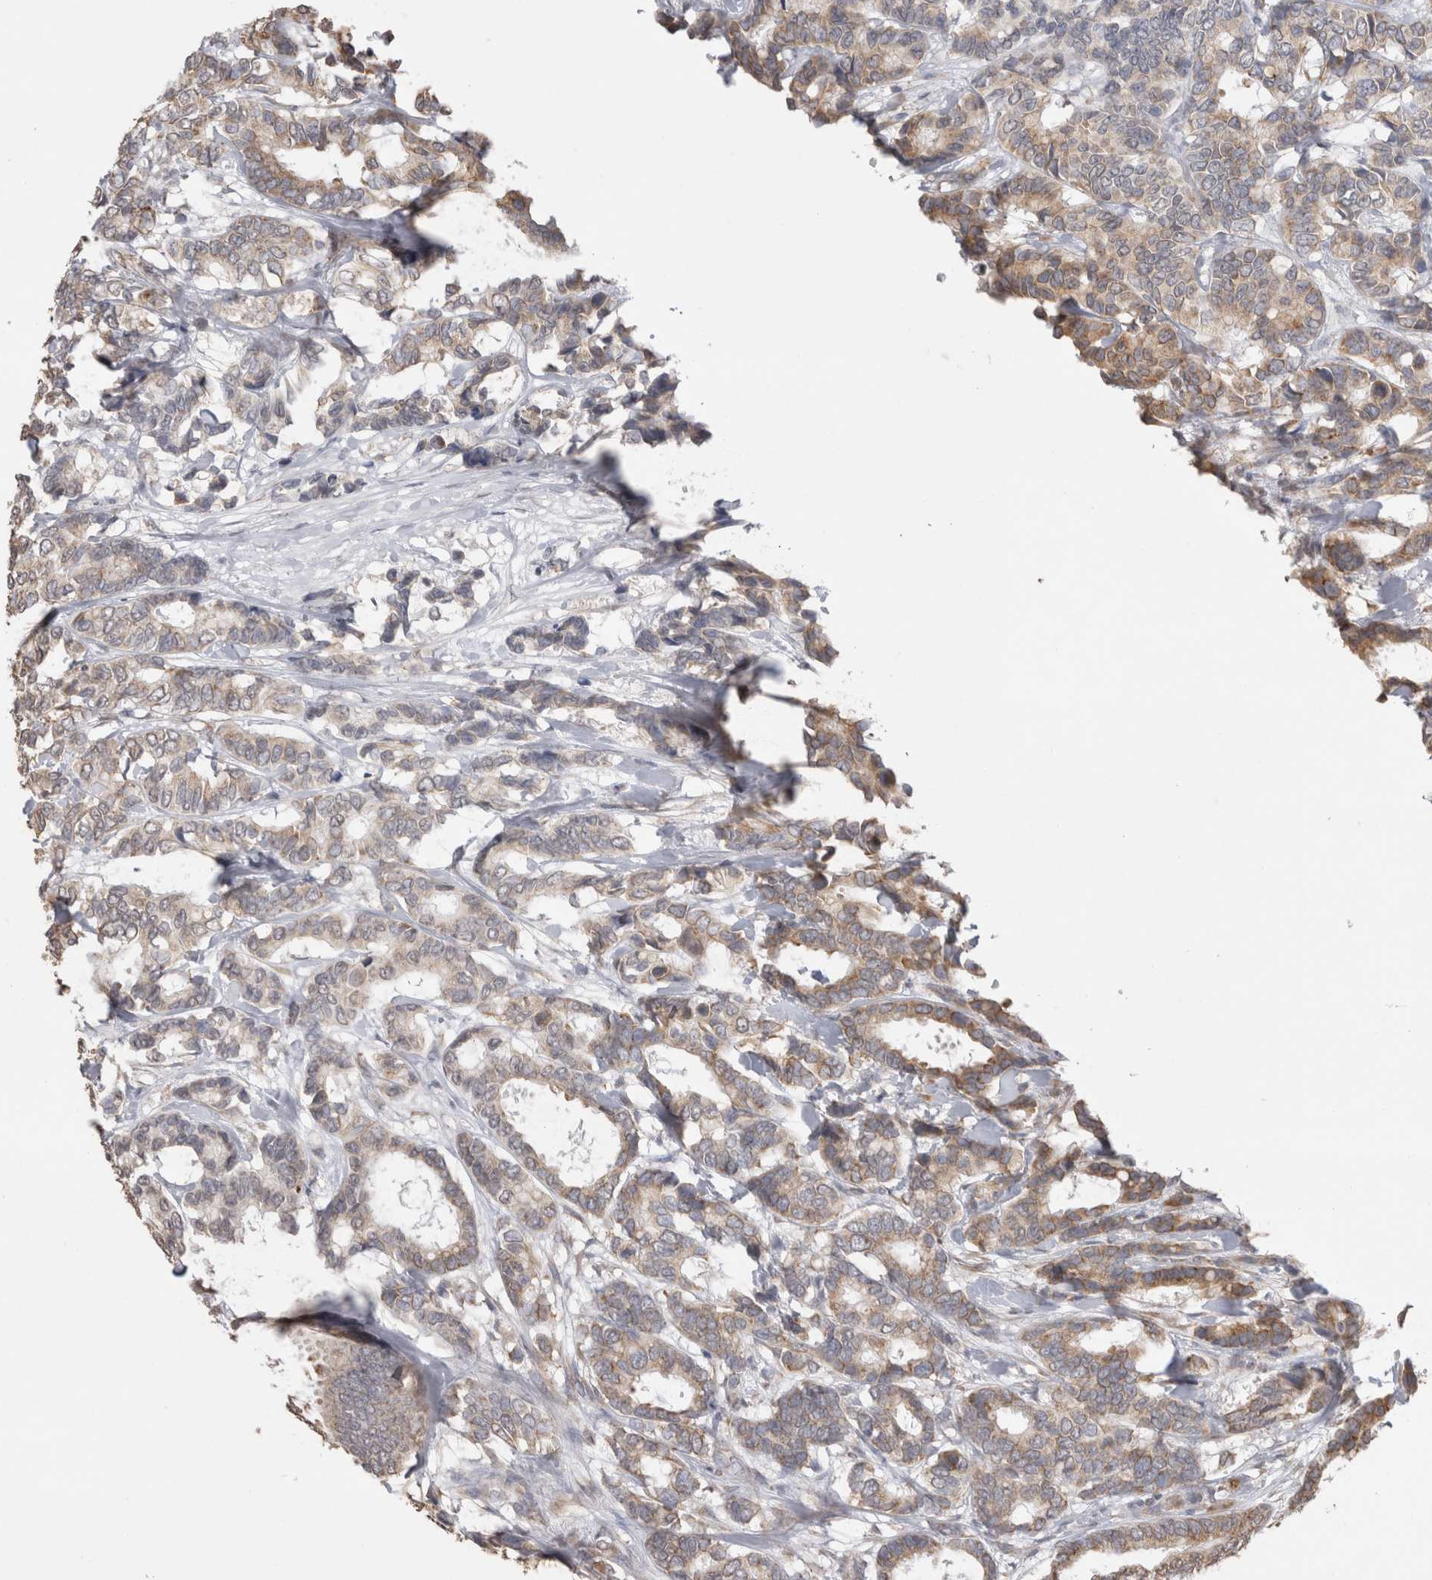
{"staining": {"intensity": "weak", "quantity": "25%-75%", "location": "cytoplasmic/membranous"}, "tissue": "breast cancer", "cell_type": "Tumor cells", "image_type": "cancer", "snomed": [{"axis": "morphology", "description": "Duct carcinoma"}, {"axis": "topography", "description": "Breast"}], "caption": "This histopathology image reveals immunohistochemistry staining of breast cancer (intraductal carcinoma), with low weak cytoplasmic/membranous expression in approximately 25%-75% of tumor cells.", "gene": "NOMO1", "patient": {"sex": "female", "age": 87}}